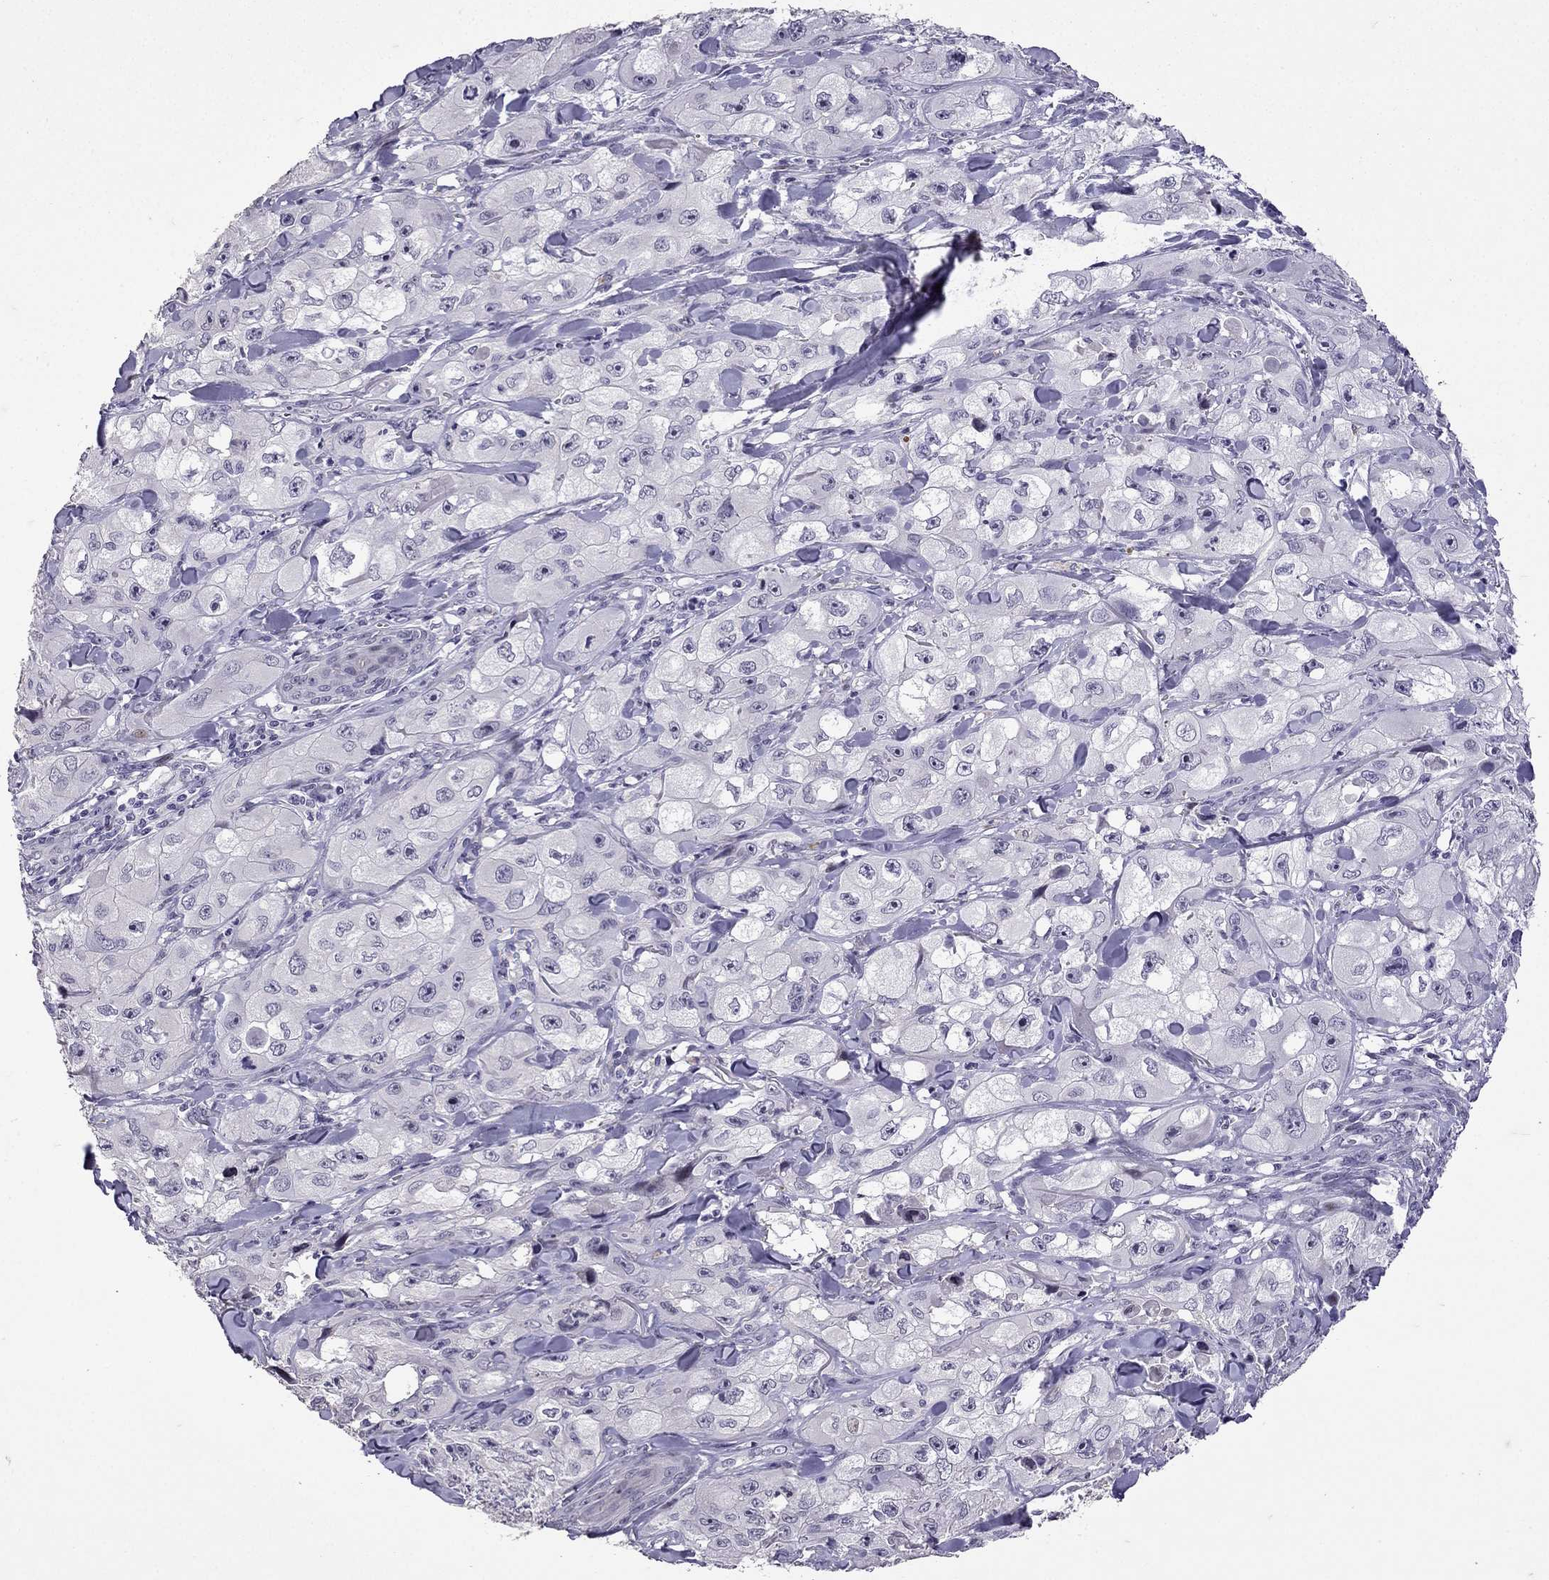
{"staining": {"intensity": "negative", "quantity": "none", "location": "none"}, "tissue": "skin cancer", "cell_type": "Tumor cells", "image_type": "cancer", "snomed": [{"axis": "morphology", "description": "Squamous cell carcinoma, NOS"}, {"axis": "topography", "description": "Skin"}, {"axis": "topography", "description": "Subcutis"}], "caption": "A high-resolution image shows immunohistochemistry staining of skin cancer, which demonstrates no significant positivity in tumor cells.", "gene": "TTN", "patient": {"sex": "male", "age": 73}}